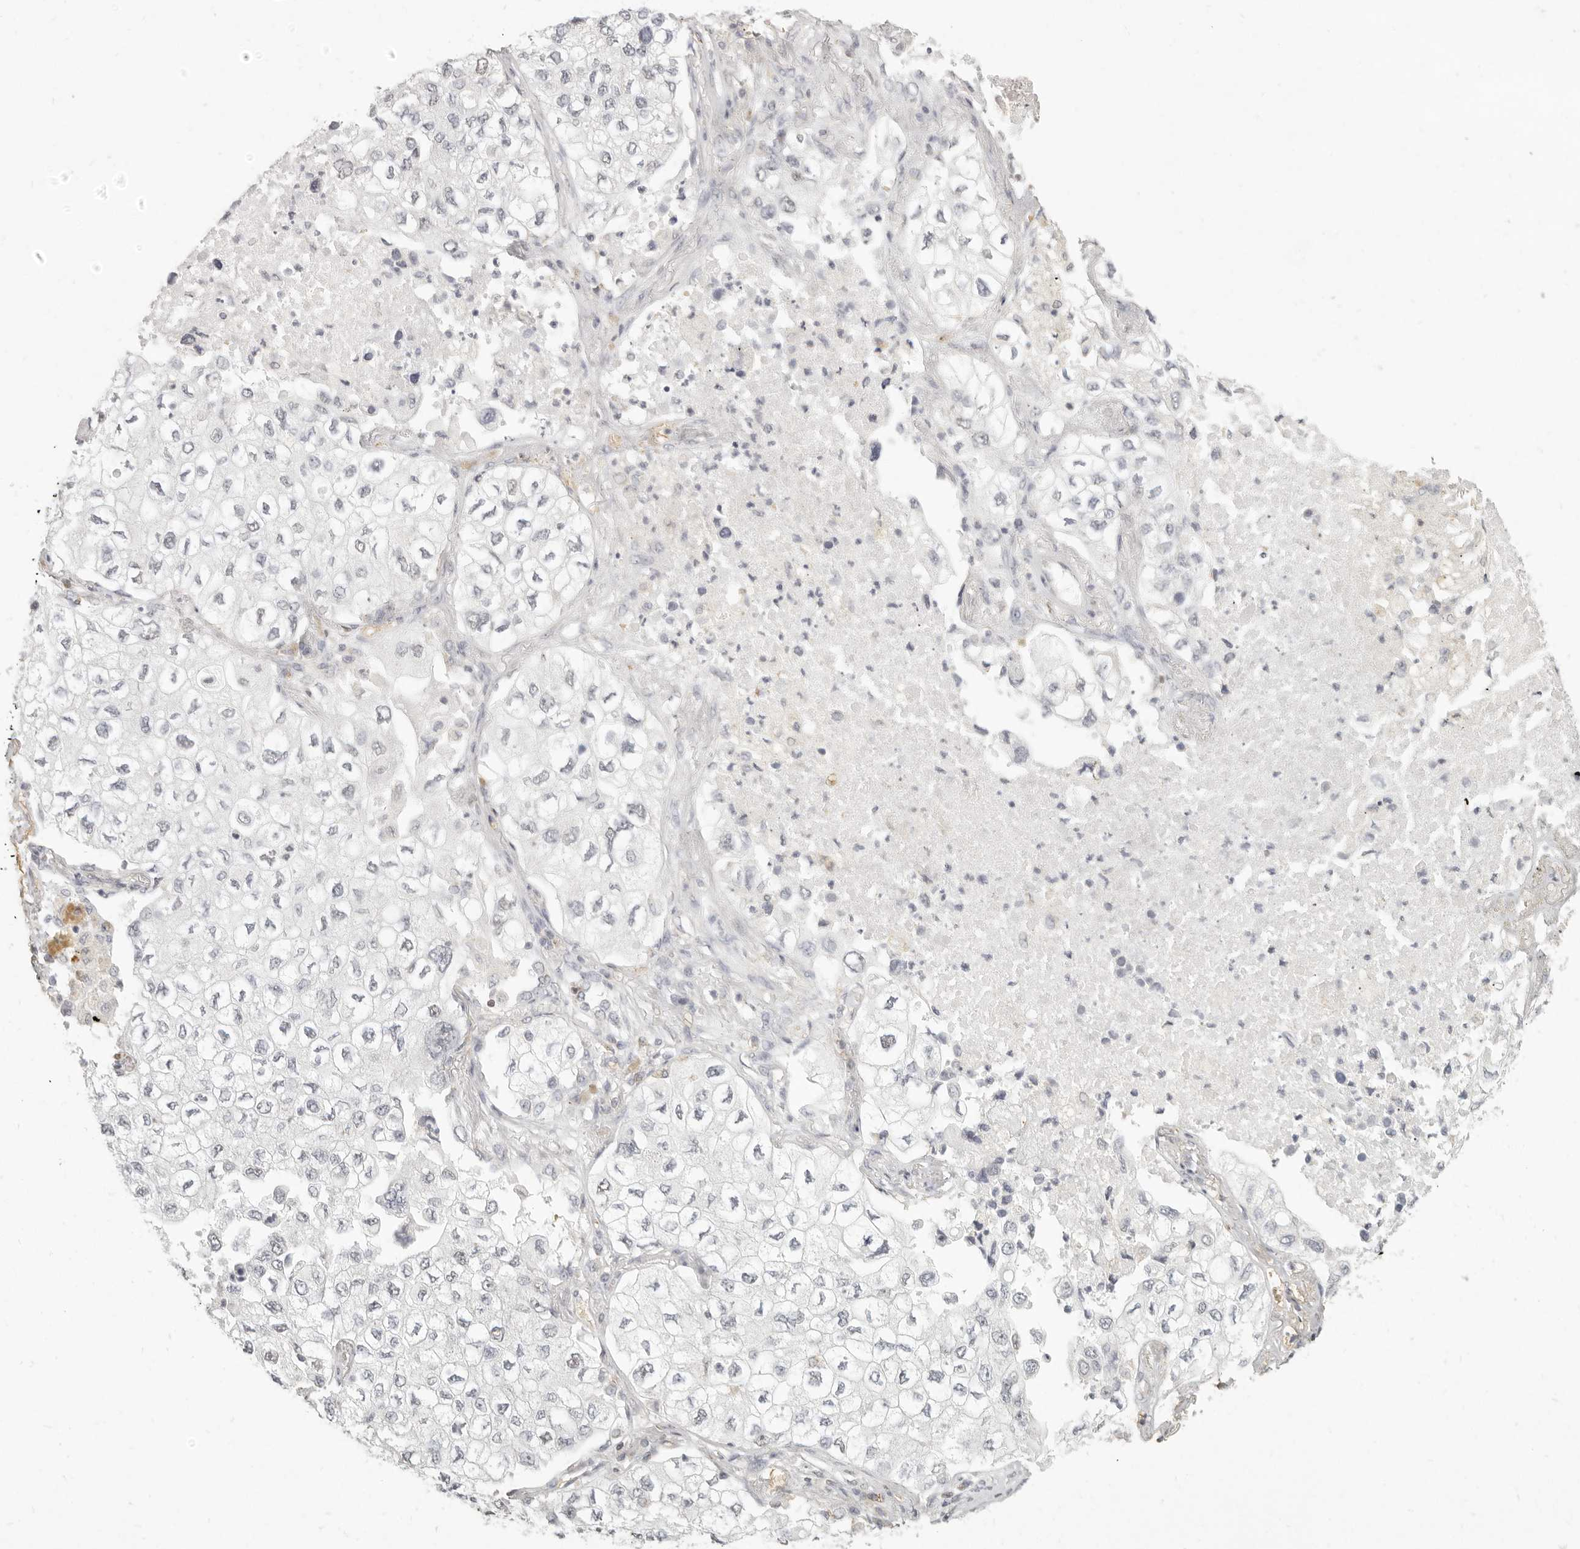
{"staining": {"intensity": "negative", "quantity": "none", "location": "none"}, "tissue": "lung cancer", "cell_type": "Tumor cells", "image_type": "cancer", "snomed": [{"axis": "morphology", "description": "Adenocarcinoma, NOS"}, {"axis": "topography", "description": "Lung"}], "caption": "High power microscopy image of an IHC image of lung adenocarcinoma, revealing no significant expression in tumor cells. The staining was performed using DAB (3,3'-diaminobenzidine) to visualize the protein expression in brown, while the nuclei were stained in blue with hematoxylin (Magnification: 20x).", "gene": "NIBAN1", "patient": {"sex": "male", "age": 63}}